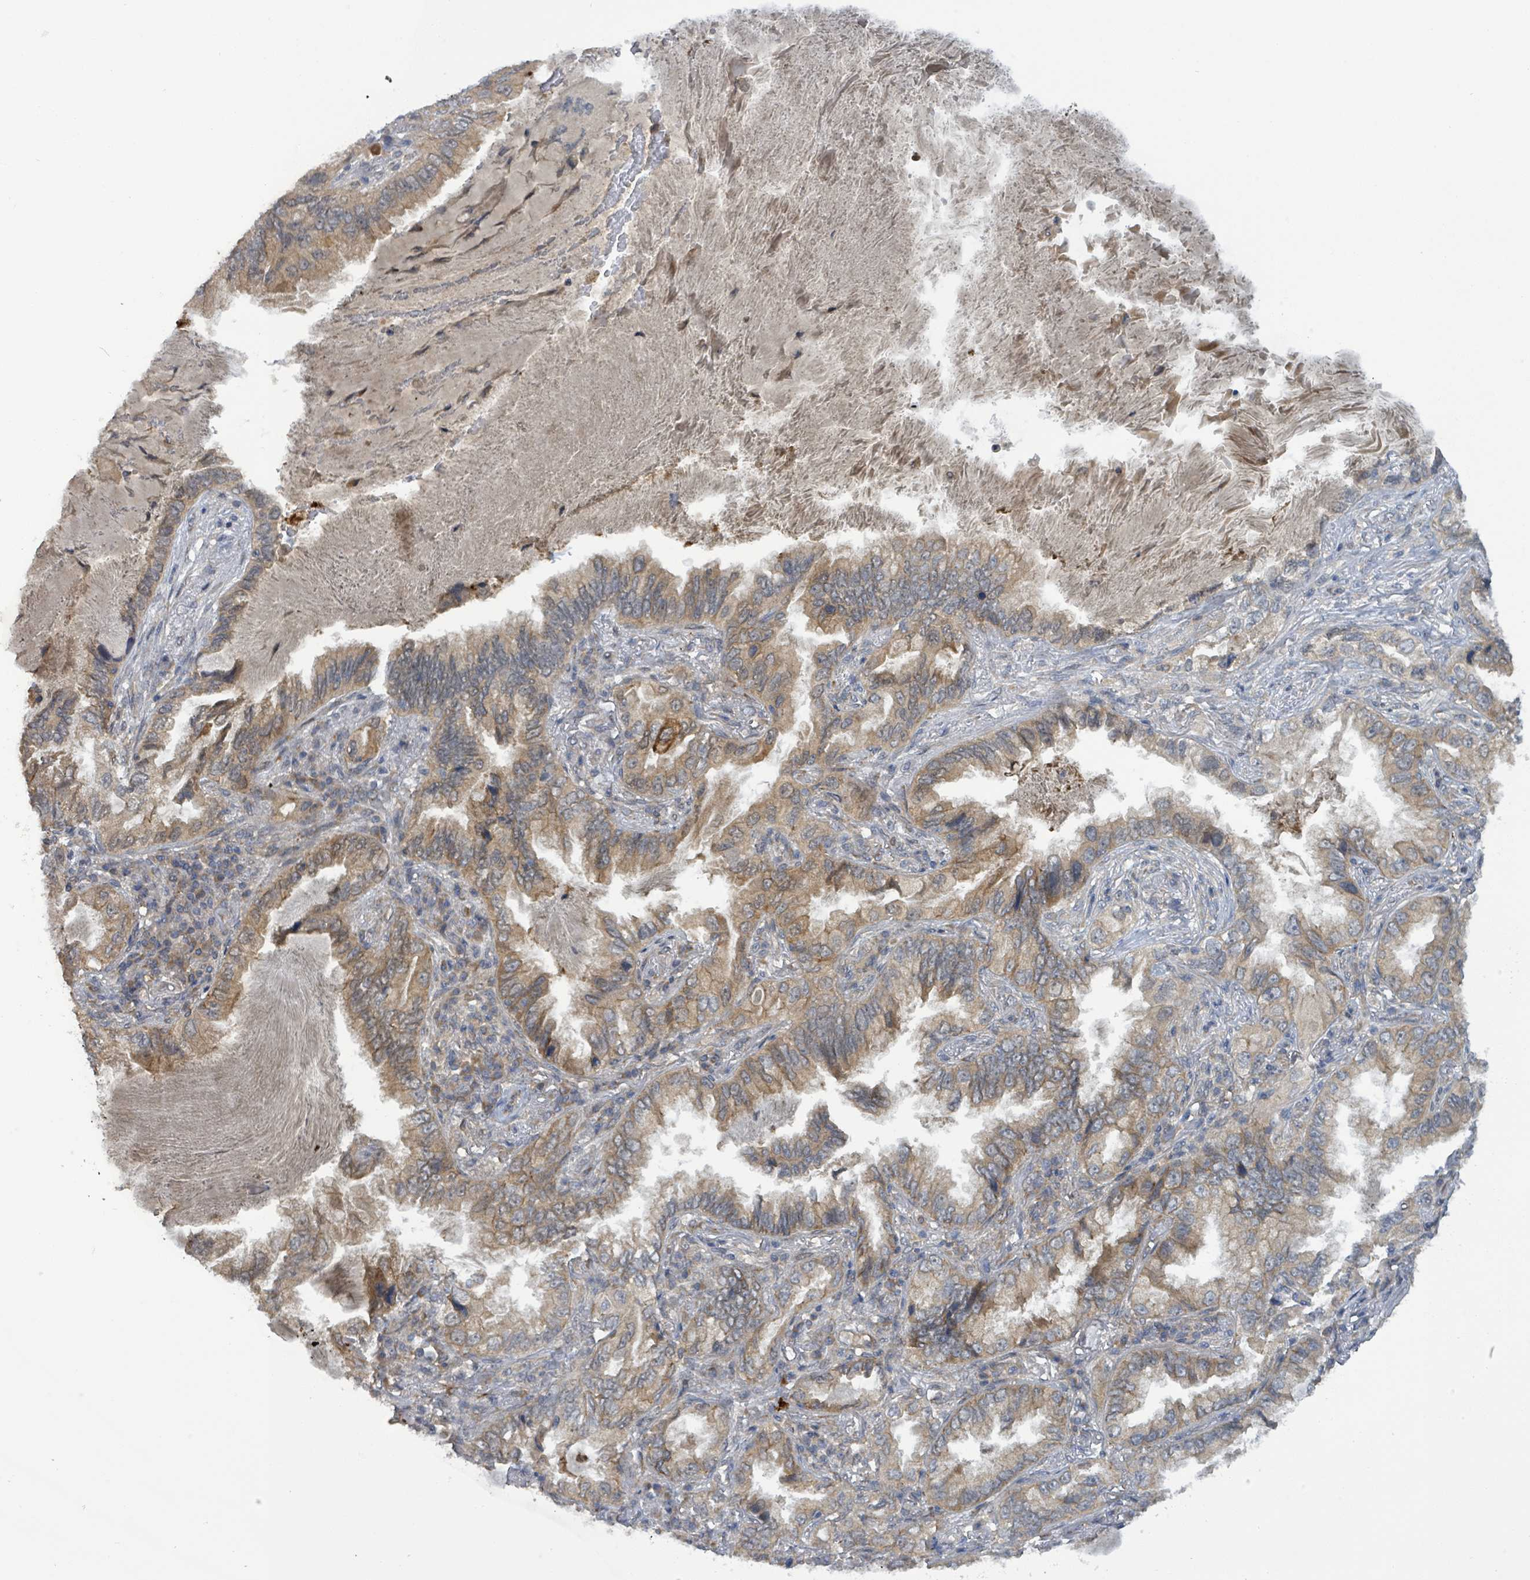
{"staining": {"intensity": "moderate", "quantity": ">75%", "location": "cytoplasmic/membranous"}, "tissue": "lung cancer", "cell_type": "Tumor cells", "image_type": "cancer", "snomed": [{"axis": "morphology", "description": "Adenocarcinoma, NOS"}, {"axis": "topography", "description": "Lung"}], "caption": "Protein expression analysis of human lung adenocarcinoma reveals moderate cytoplasmic/membranous expression in about >75% of tumor cells.", "gene": "CCDC121", "patient": {"sex": "female", "age": 69}}